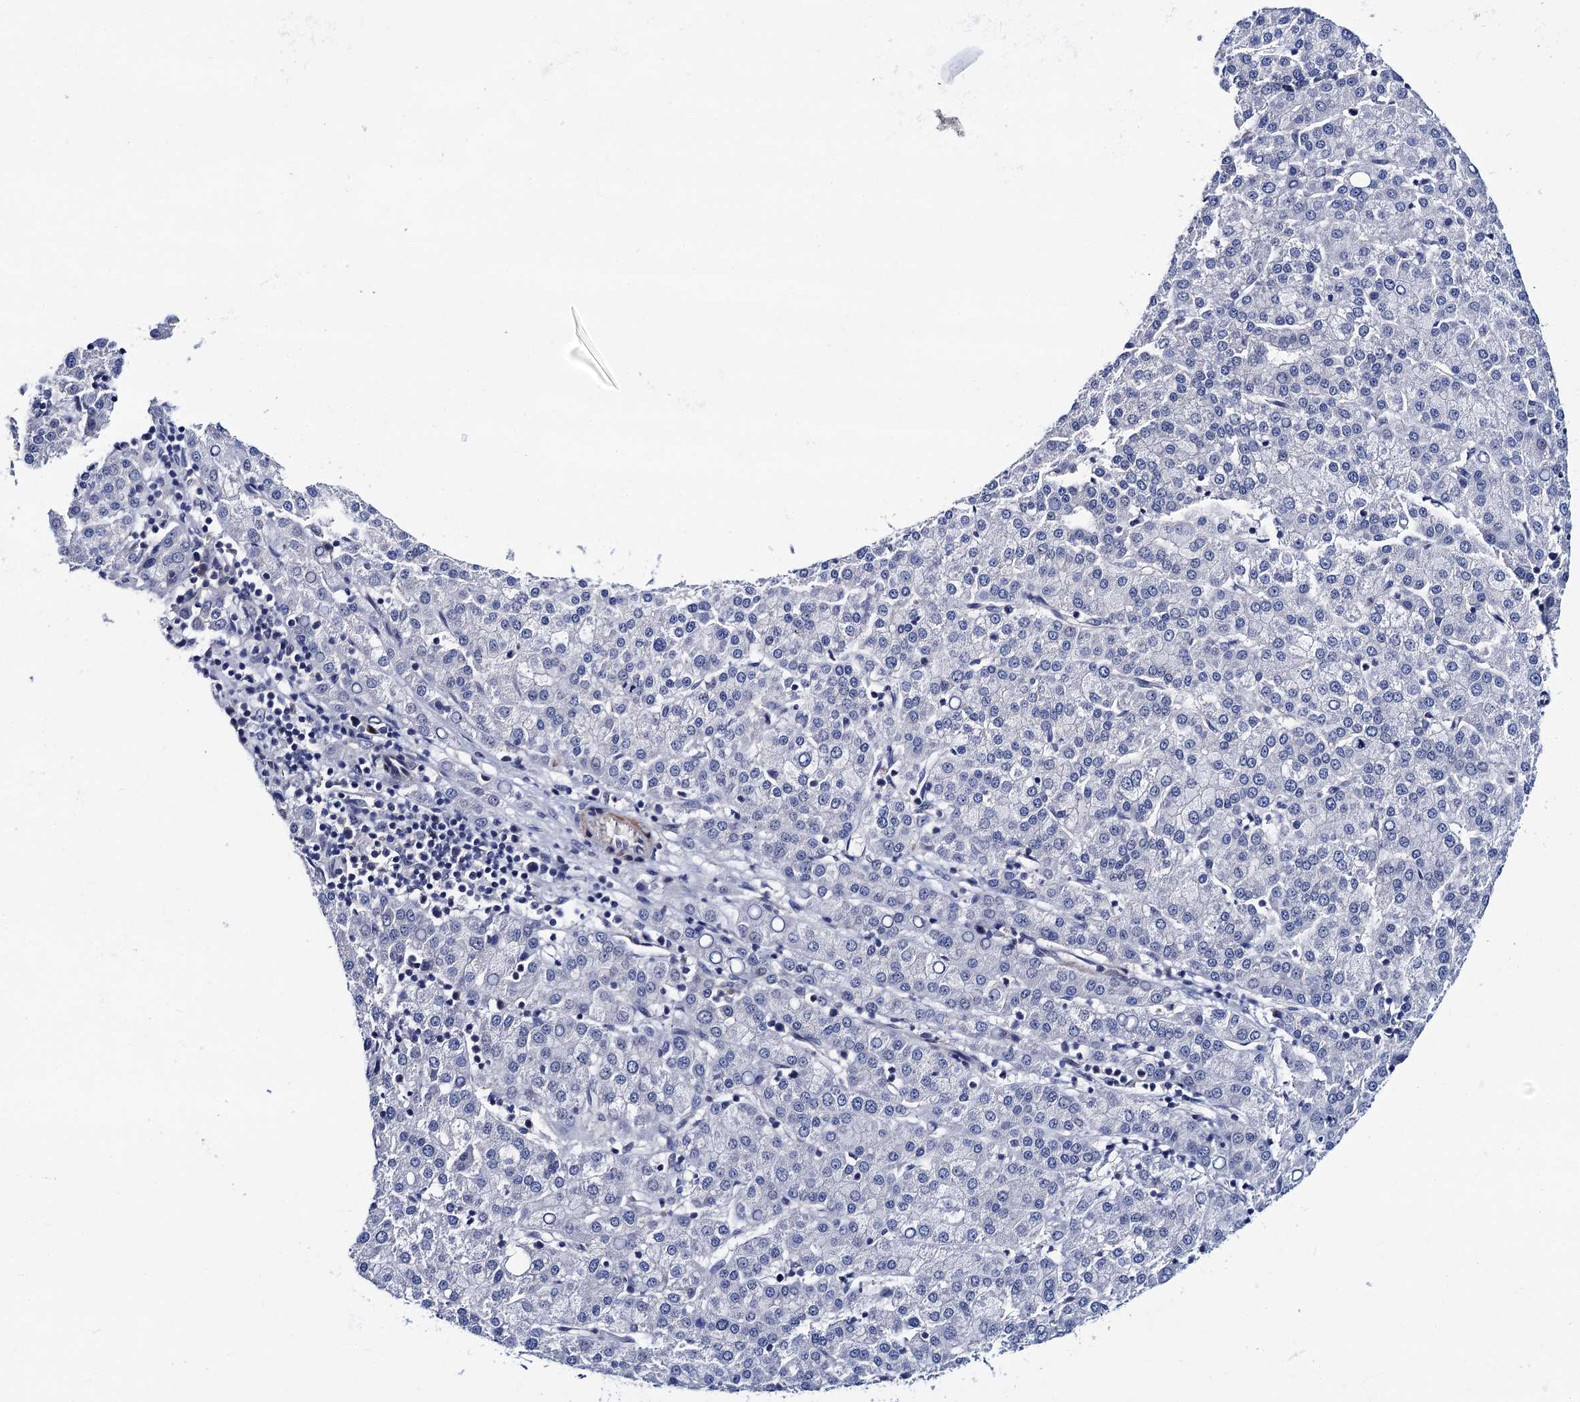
{"staining": {"intensity": "negative", "quantity": "none", "location": "none"}, "tissue": "liver cancer", "cell_type": "Tumor cells", "image_type": "cancer", "snomed": [{"axis": "morphology", "description": "Carcinoma, Hepatocellular, NOS"}, {"axis": "topography", "description": "Liver"}], "caption": "Immunohistochemistry histopathology image of neoplastic tissue: human liver cancer (hepatocellular carcinoma) stained with DAB (3,3'-diaminobenzidine) displays no significant protein positivity in tumor cells.", "gene": "ZDHHC18", "patient": {"sex": "female", "age": 58}}